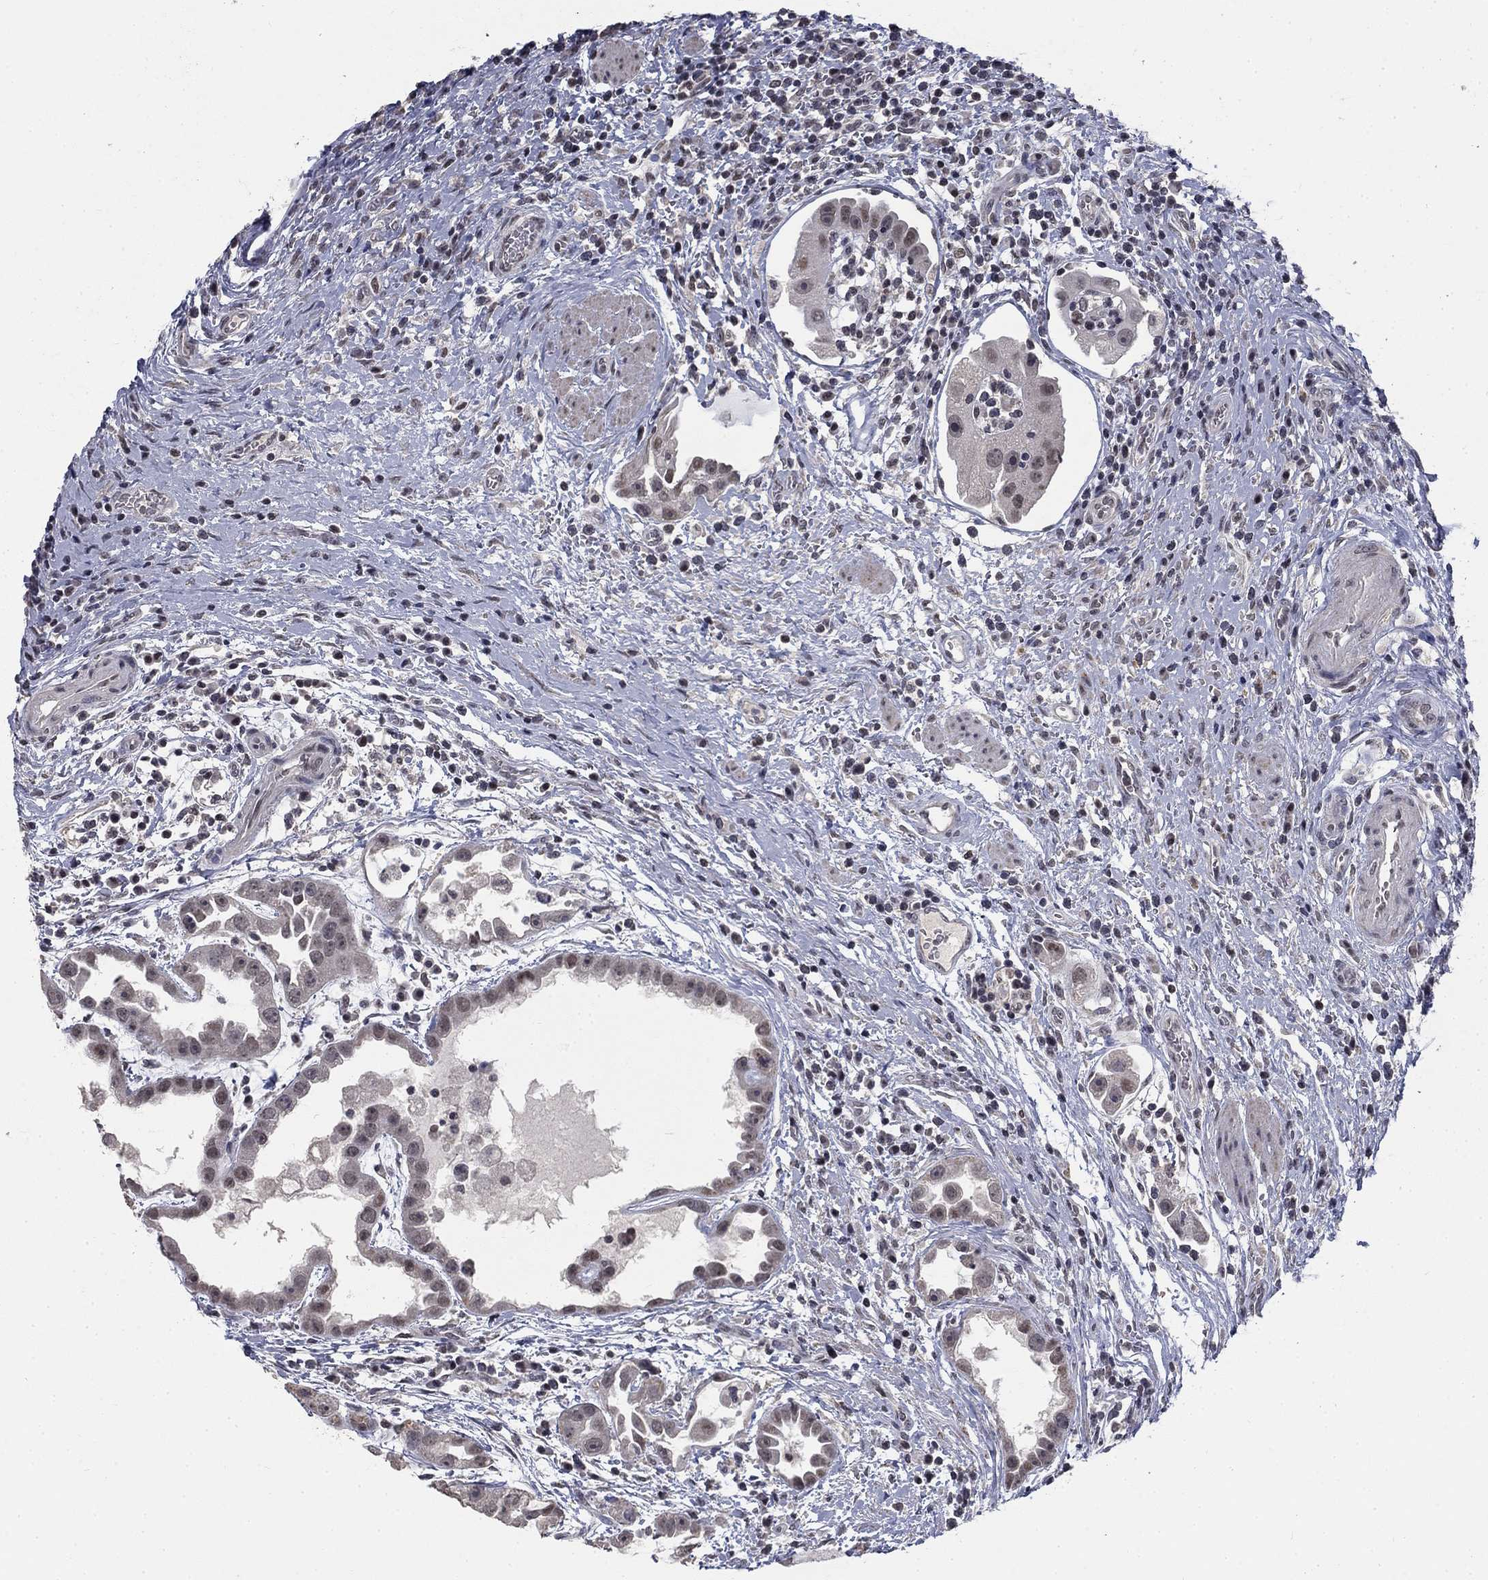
{"staining": {"intensity": "negative", "quantity": "none", "location": "none"}, "tissue": "urothelial cancer", "cell_type": "Tumor cells", "image_type": "cancer", "snomed": [{"axis": "morphology", "description": "Urothelial carcinoma, High grade"}, {"axis": "topography", "description": "Urinary bladder"}], "caption": "A histopathology image of urothelial carcinoma (high-grade) stained for a protein shows no brown staining in tumor cells. (Brightfield microscopy of DAB (3,3'-diaminobenzidine) immunohistochemistry at high magnification).", "gene": "SPATA33", "patient": {"sex": "female", "age": 41}}